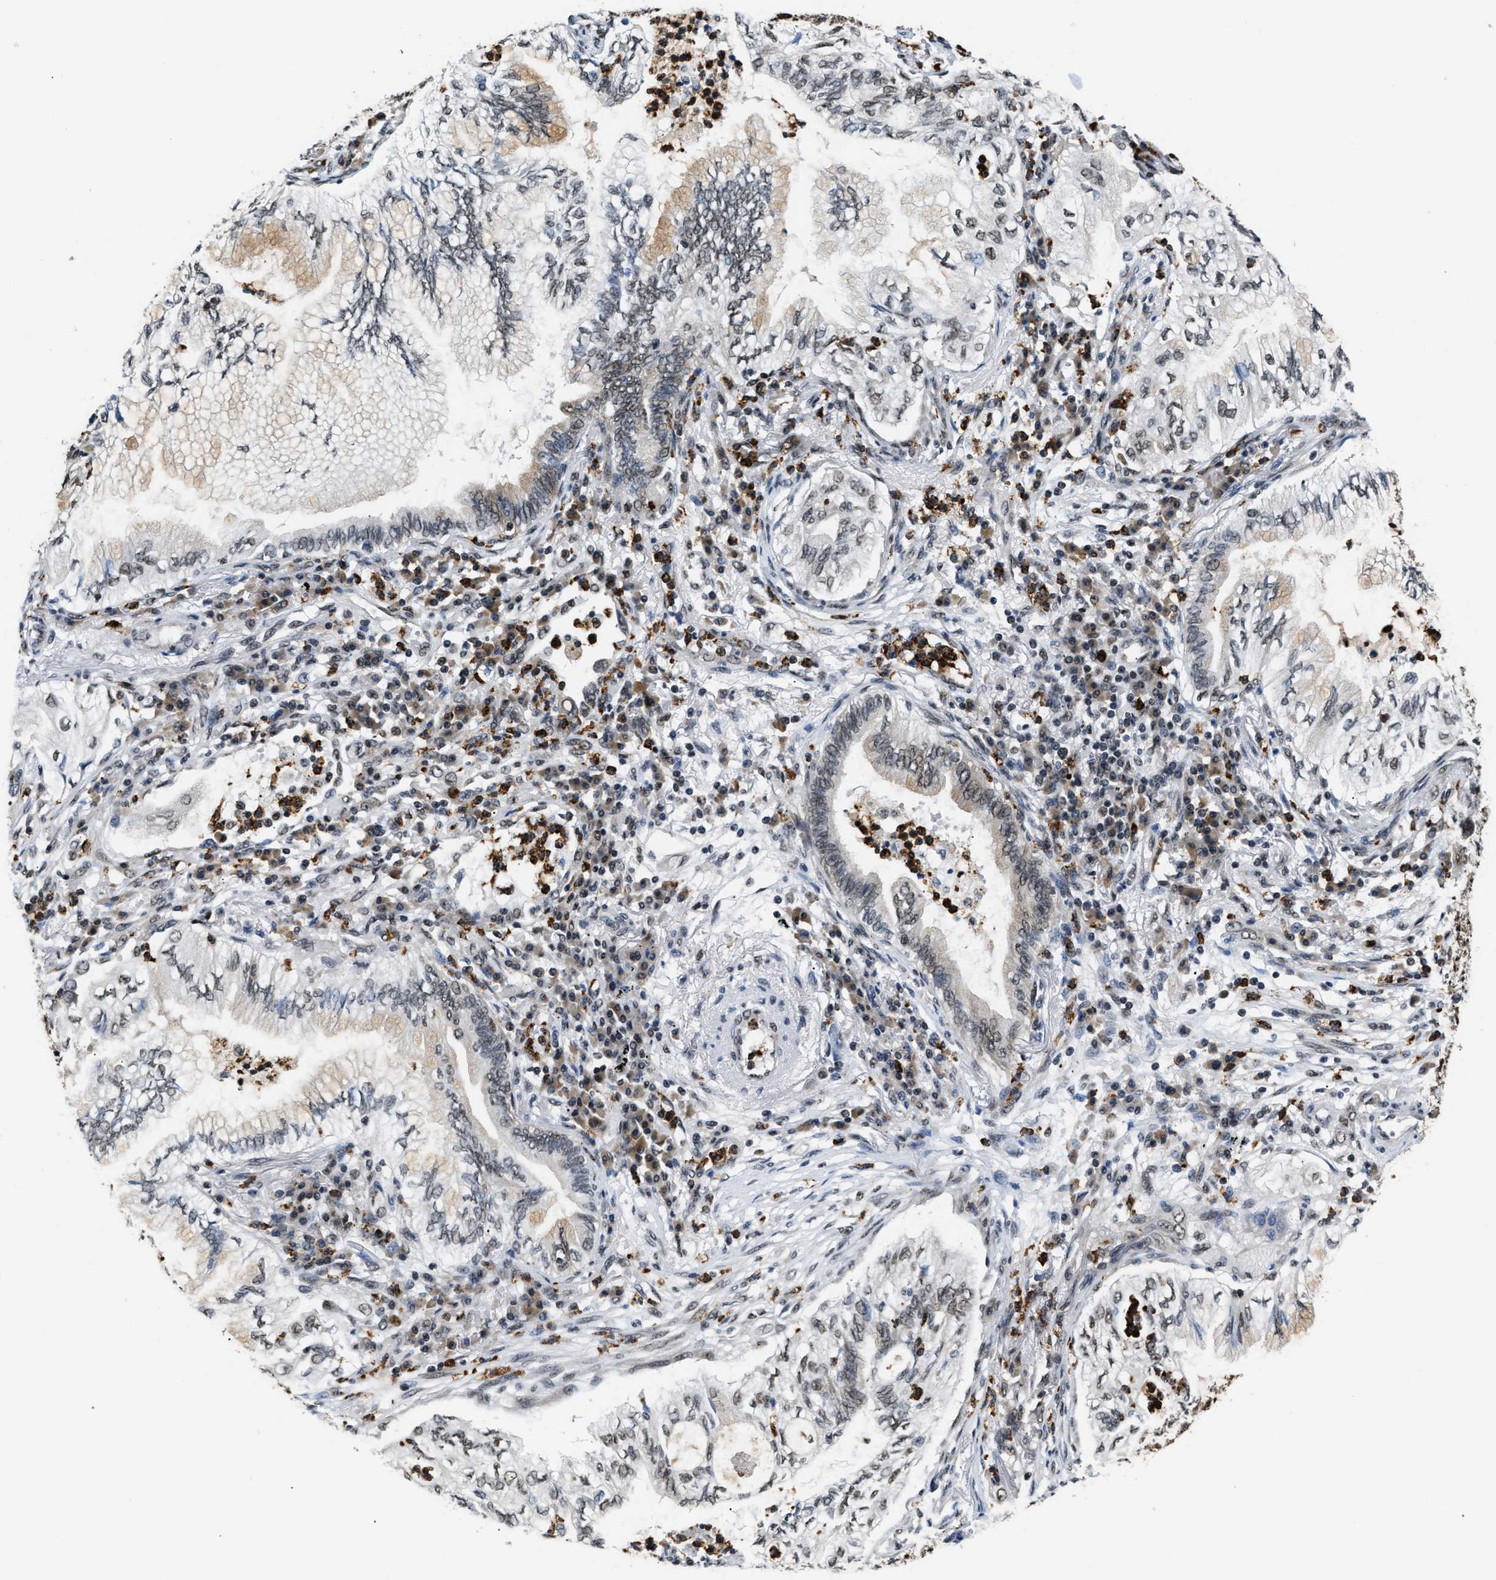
{"staining": {"intensity": "weak", "quantity": "25%-75%", "location": "nuclear"}, "tissue": "lung cancer", "cell_type": "Tumor cells", "image_type": "cancer", "snomed": [{"axis": "morphology", "description": "Normal tissue, NOS"}, {"axis": "morphology", "description": "Adenocarcinoma, NOS"}, {"axis": "topography", "description": "Bronchus"}, {"axis": "topography", "description": "Lung"}], "caption": "Lung cancer stained with a brown dye shows weak nuclear positive positivity in about 25%-75% of tumor cells.", "gene": "CCNDBP1", "patient": {"sex": "female", "age": 70}}